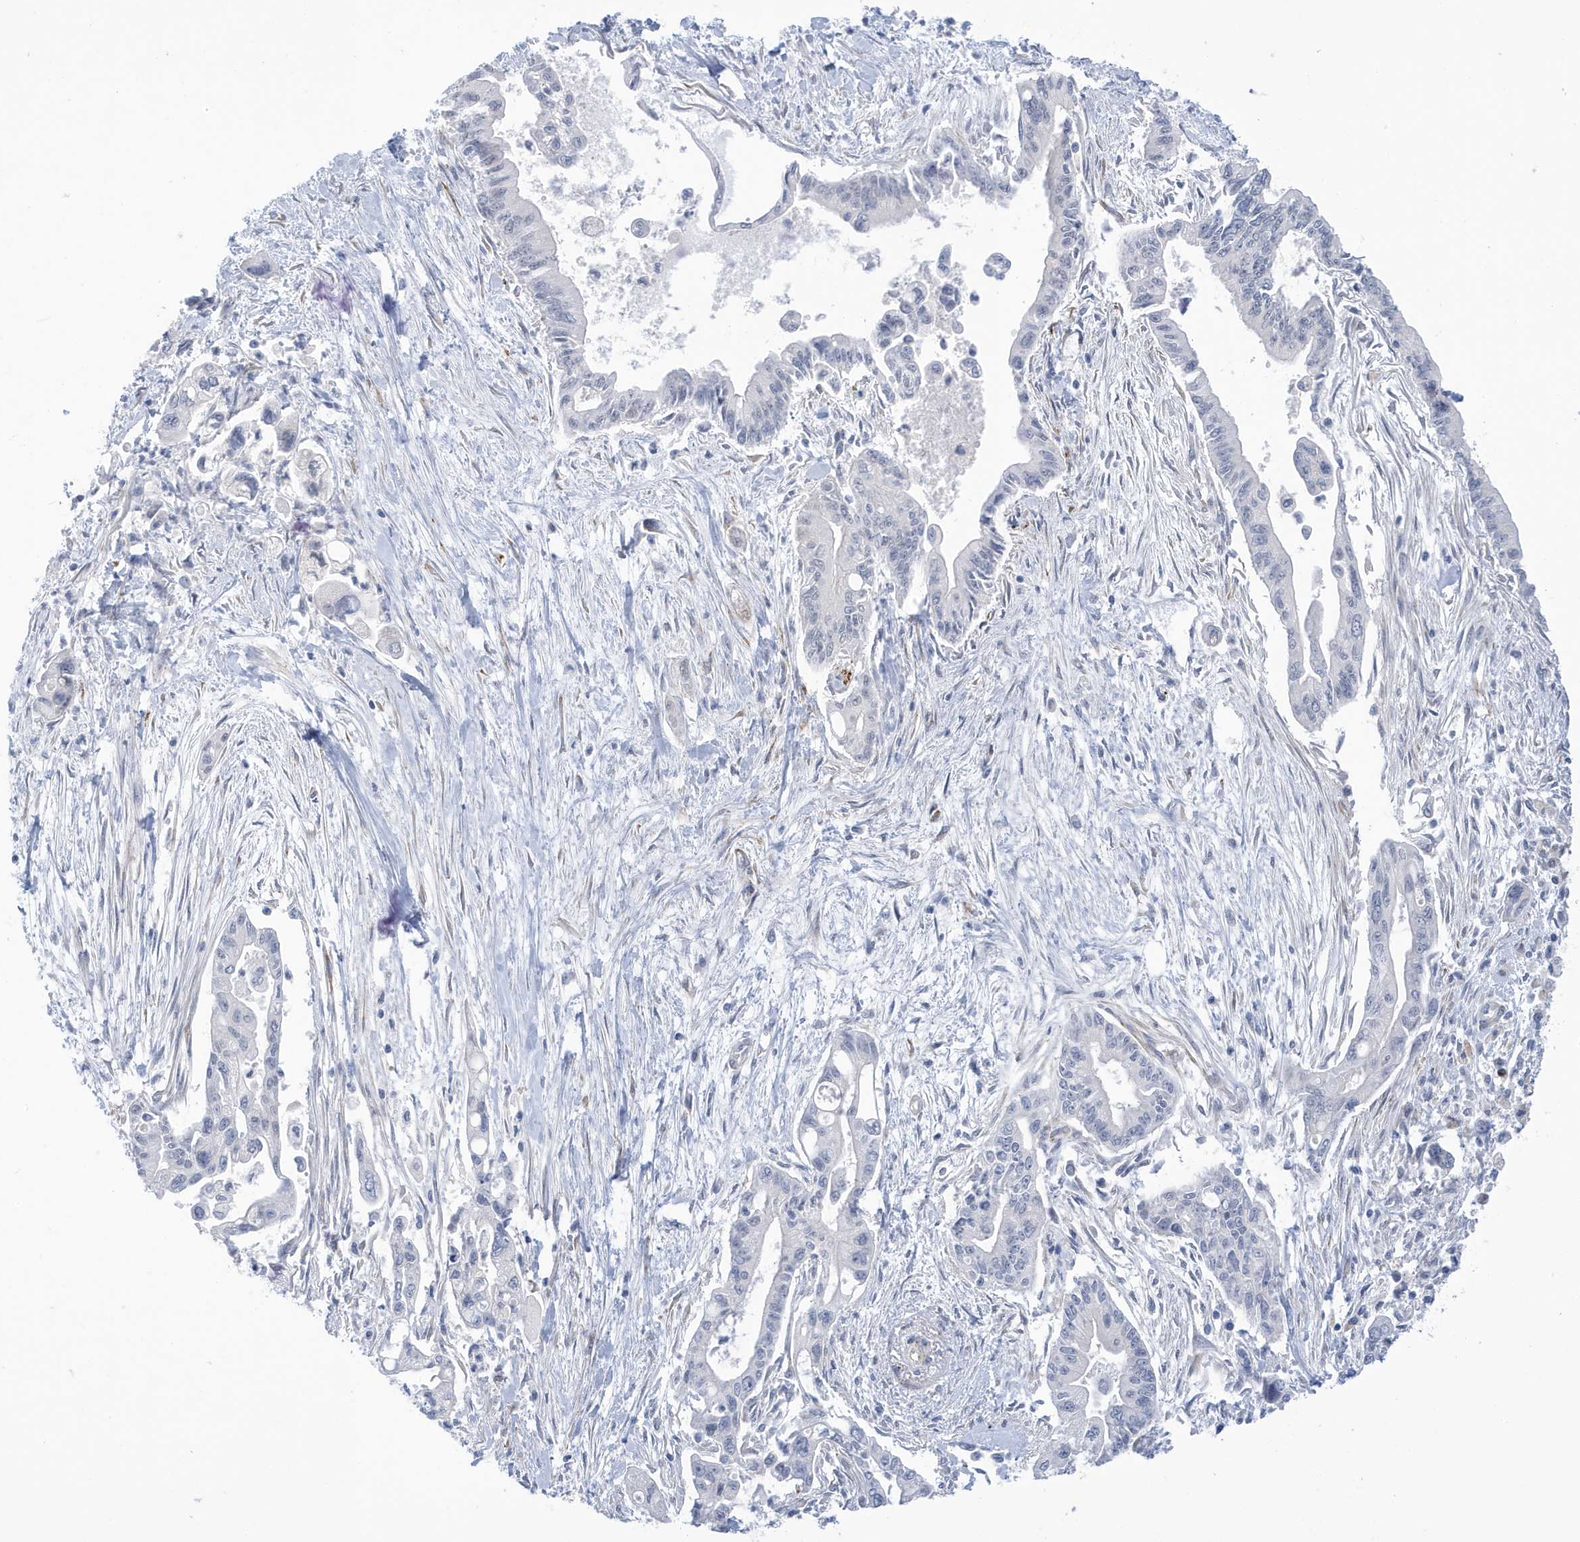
{"staining": {"intensity": "negative", "quantity": "none", "location": "none"}, "tissue": "pancreatic cancer", "cell_type": "Tumor cells", "image_type": "cancer", "snomed": [{"axis": "morphology", "description": "Adenocarcinoma, NOS"}, {"axis": "topography", "description": "Pancreas"}], "caption": "This is an immunohistochemistry (IHC) micrograph of human pancreatic cancer. There is no expression in tumor cells.", "gene": "PERM1", "patient": {"sex": "male", "age": 70}}